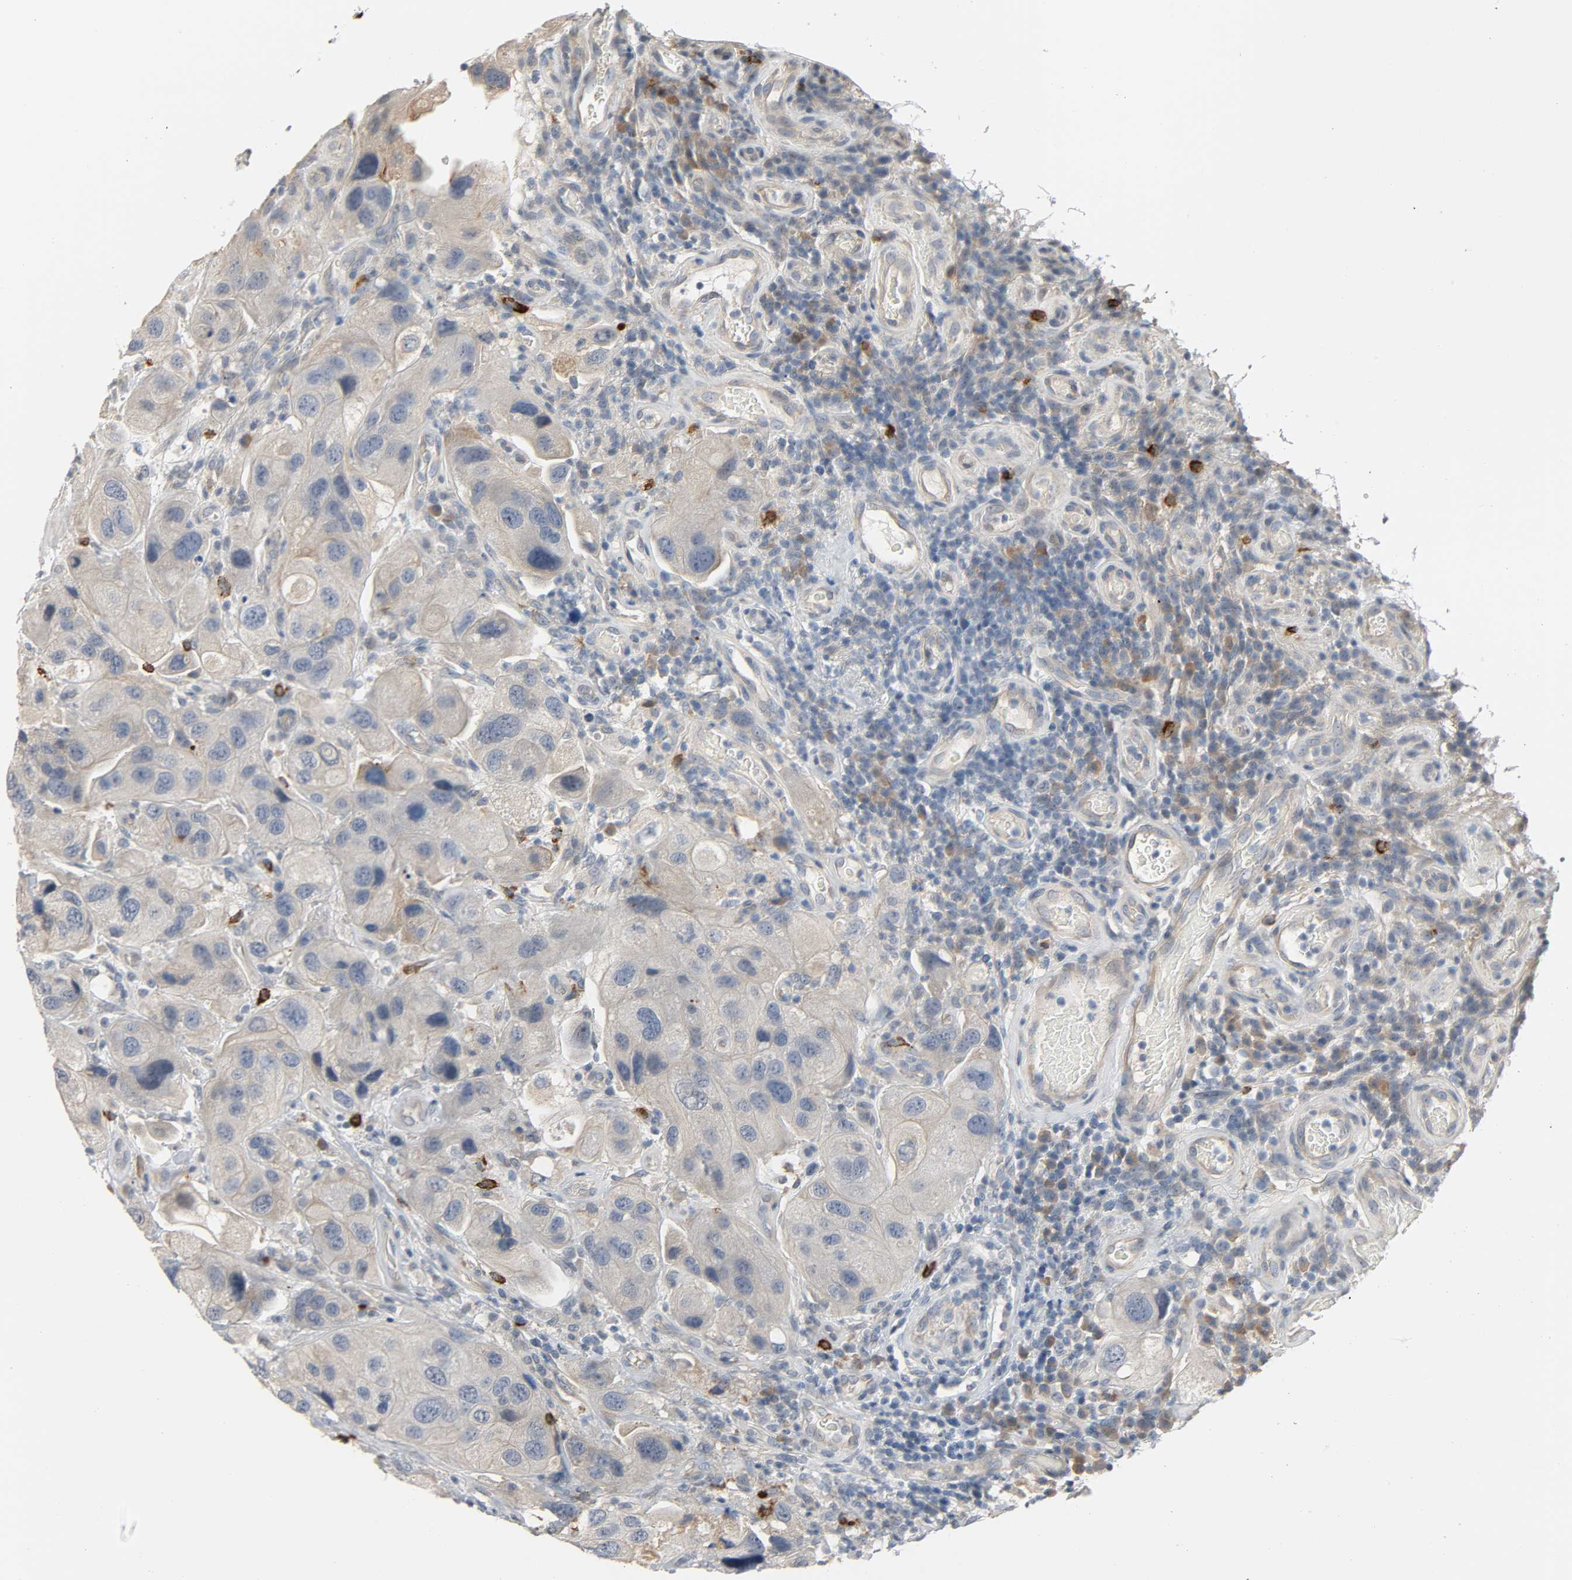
{"staining": {"intensity": "weak", "quantity": "25%-75%", "location": "cytoplasmic/membranous"}, "tissue": "urothelial cancer", "cell_type": "Tumor cells", "image_type": "cancer", "snomed": [{"axis": "morphology", "description": "Urothelial carcinoma, High grade"}, {"axis": "topography", "description": "Urinary bladder"}], "caption": "A brown stain highlights weak cytoplasmic/membranous expression of a protein in urothelial carcinoma (high-grade) tumor cells. The protein of interest is shown in brown color, while the nuclei are stained blue.", "gene": "LIMCH1", "patient": {"sex": "female", "age": 64}}